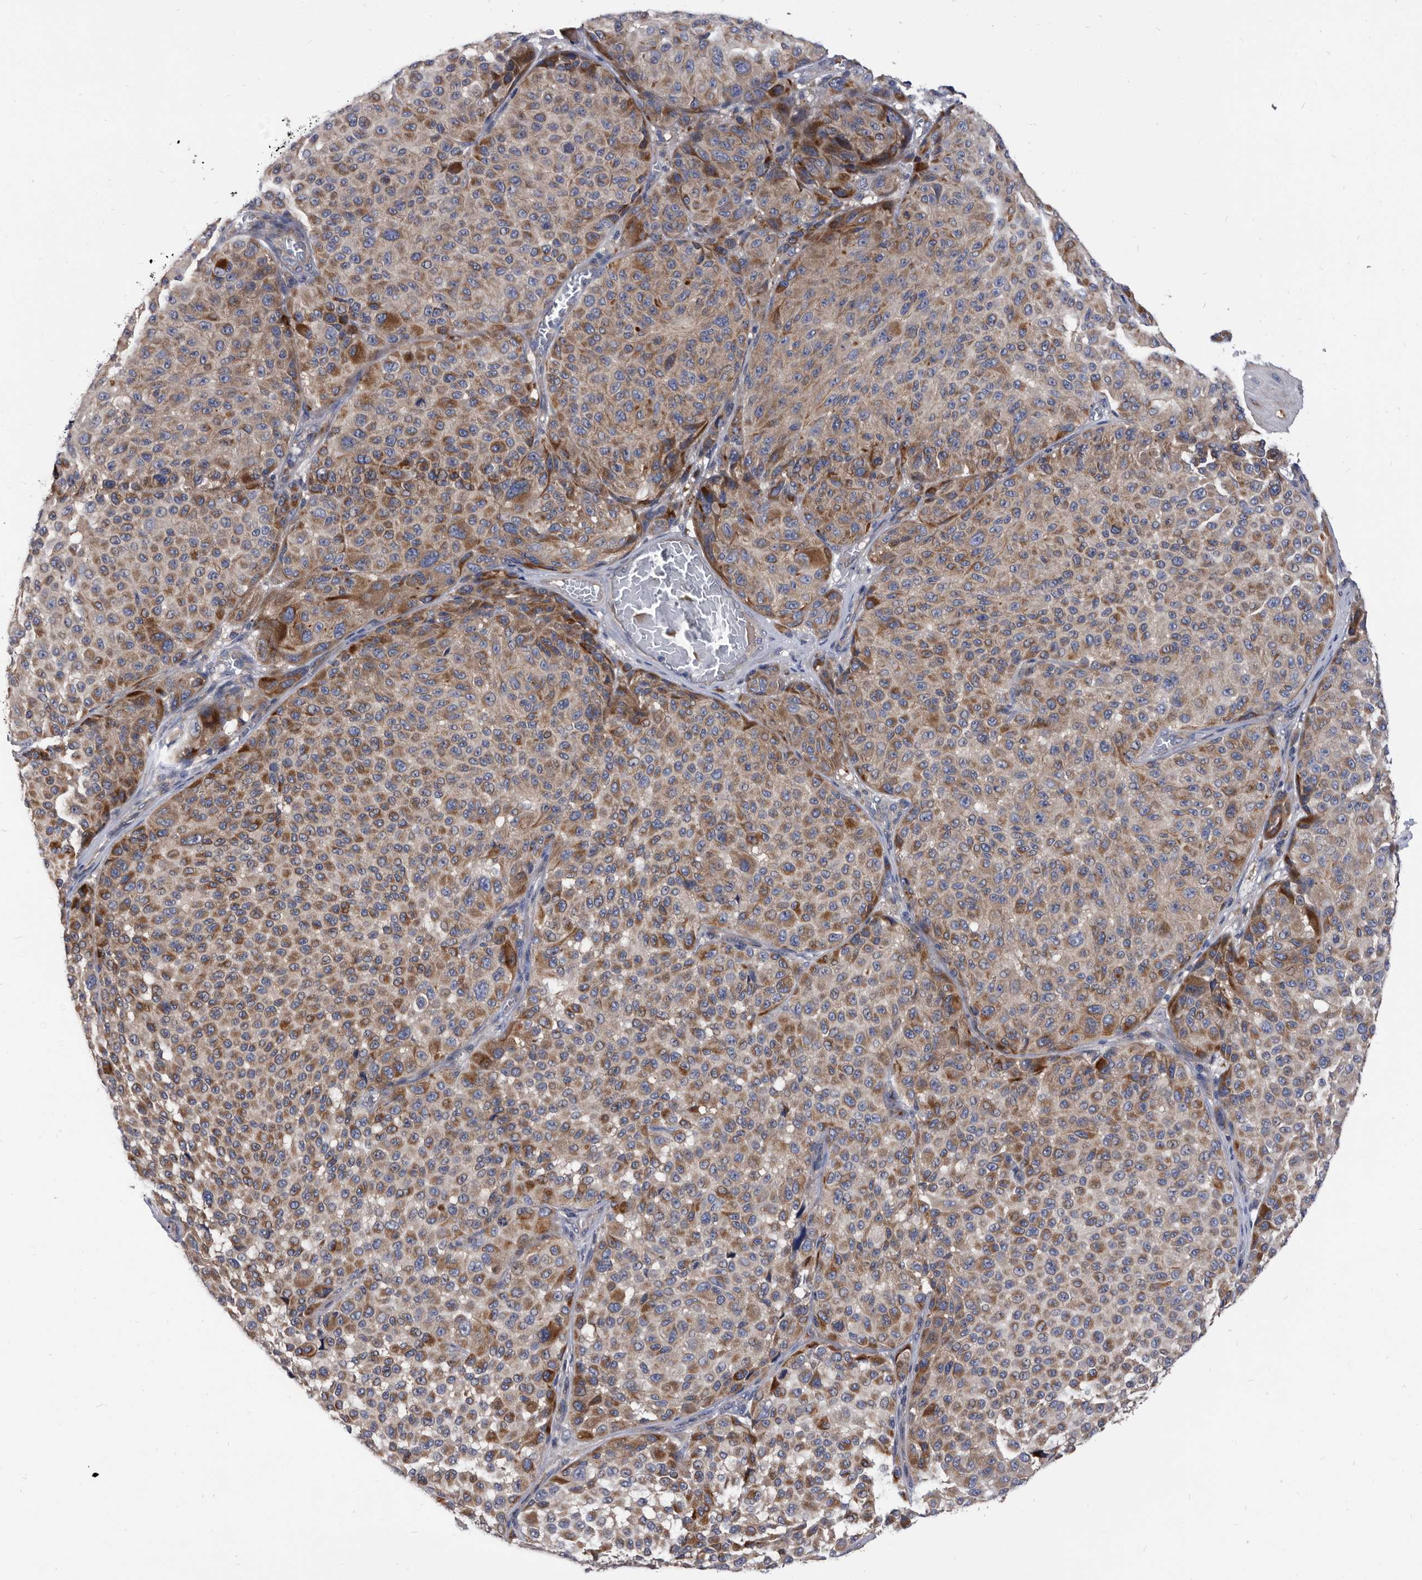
{"staining": {"intensity": "moderate", "quantity": ">75%", "location": "cytoplasmic/membranous"}, "tissue": "melanoma", "cell_type": "Tumor cells", "image_type": "cancer", "snomed": [{"axis": "morphology", "description": "Malignant melanoma, NOS"}, {"axis": "topography", "description": "Skin"}], "caption": "DAB immunohistochemical staining of human melanoma displays moderate cytoplasmic/membranous protein expression in about >75% of tumor cells.", "gene": "DTNBP1", "patient": {"sex": "male", "age": 83}}